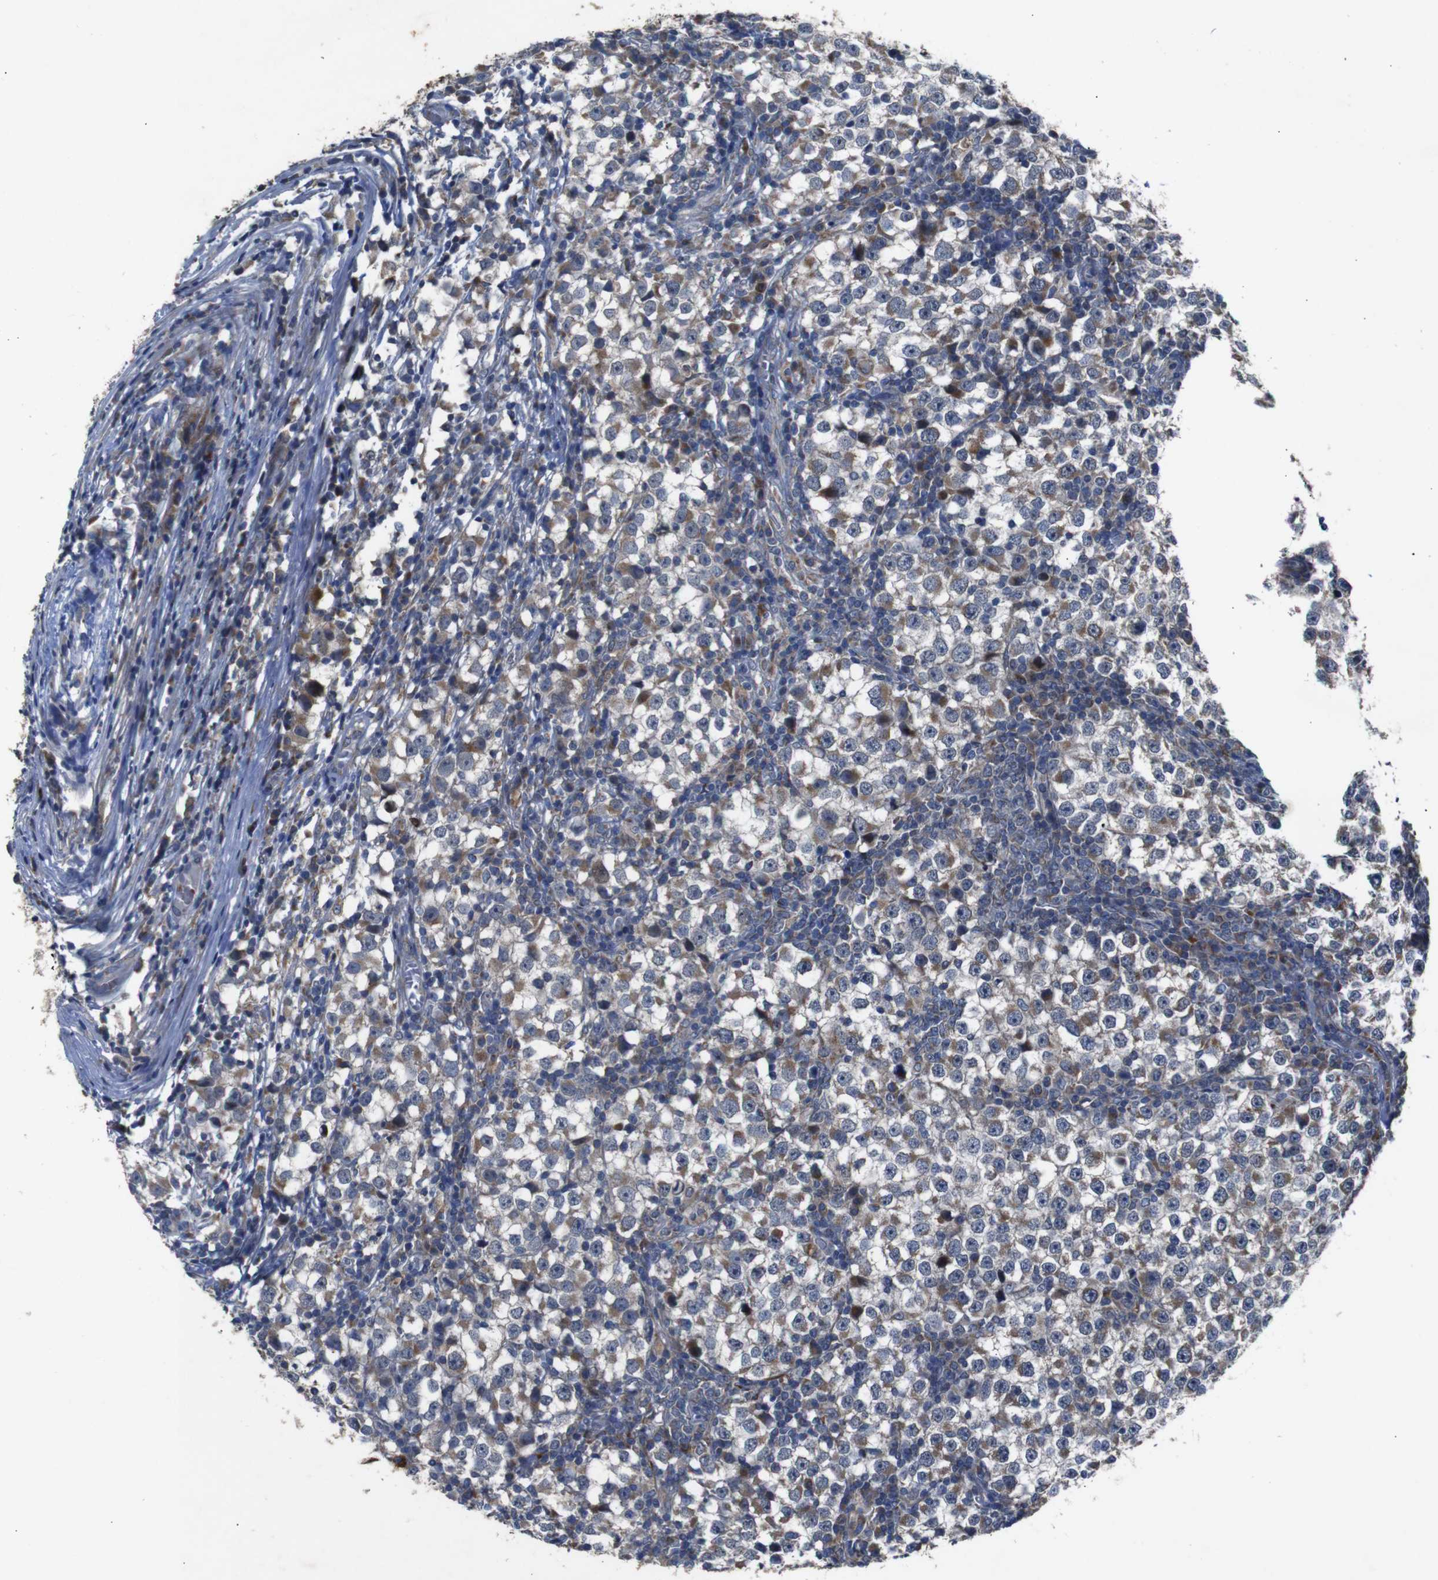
{"staining": {"intensity": "moderate", "quantity": "25%-75%", "location": "cytoplasmic/membranous"}, "tissue": "testis cancer", "cell_type": "Tumor cells", "image_type": "cancer", "snomed": [{"axis": "morphology", "description": "Seminoma, NOS"}, {"axis": "topography", "description": "Testis"}], "caption": "Moderate cytoplasmic/membranous staining for a protein is identified in approximately 25%-75% of tumor cells of testis cancer using IHC.", "gene": "CHST10", "patient": {"sex": "male", "age": 65}}